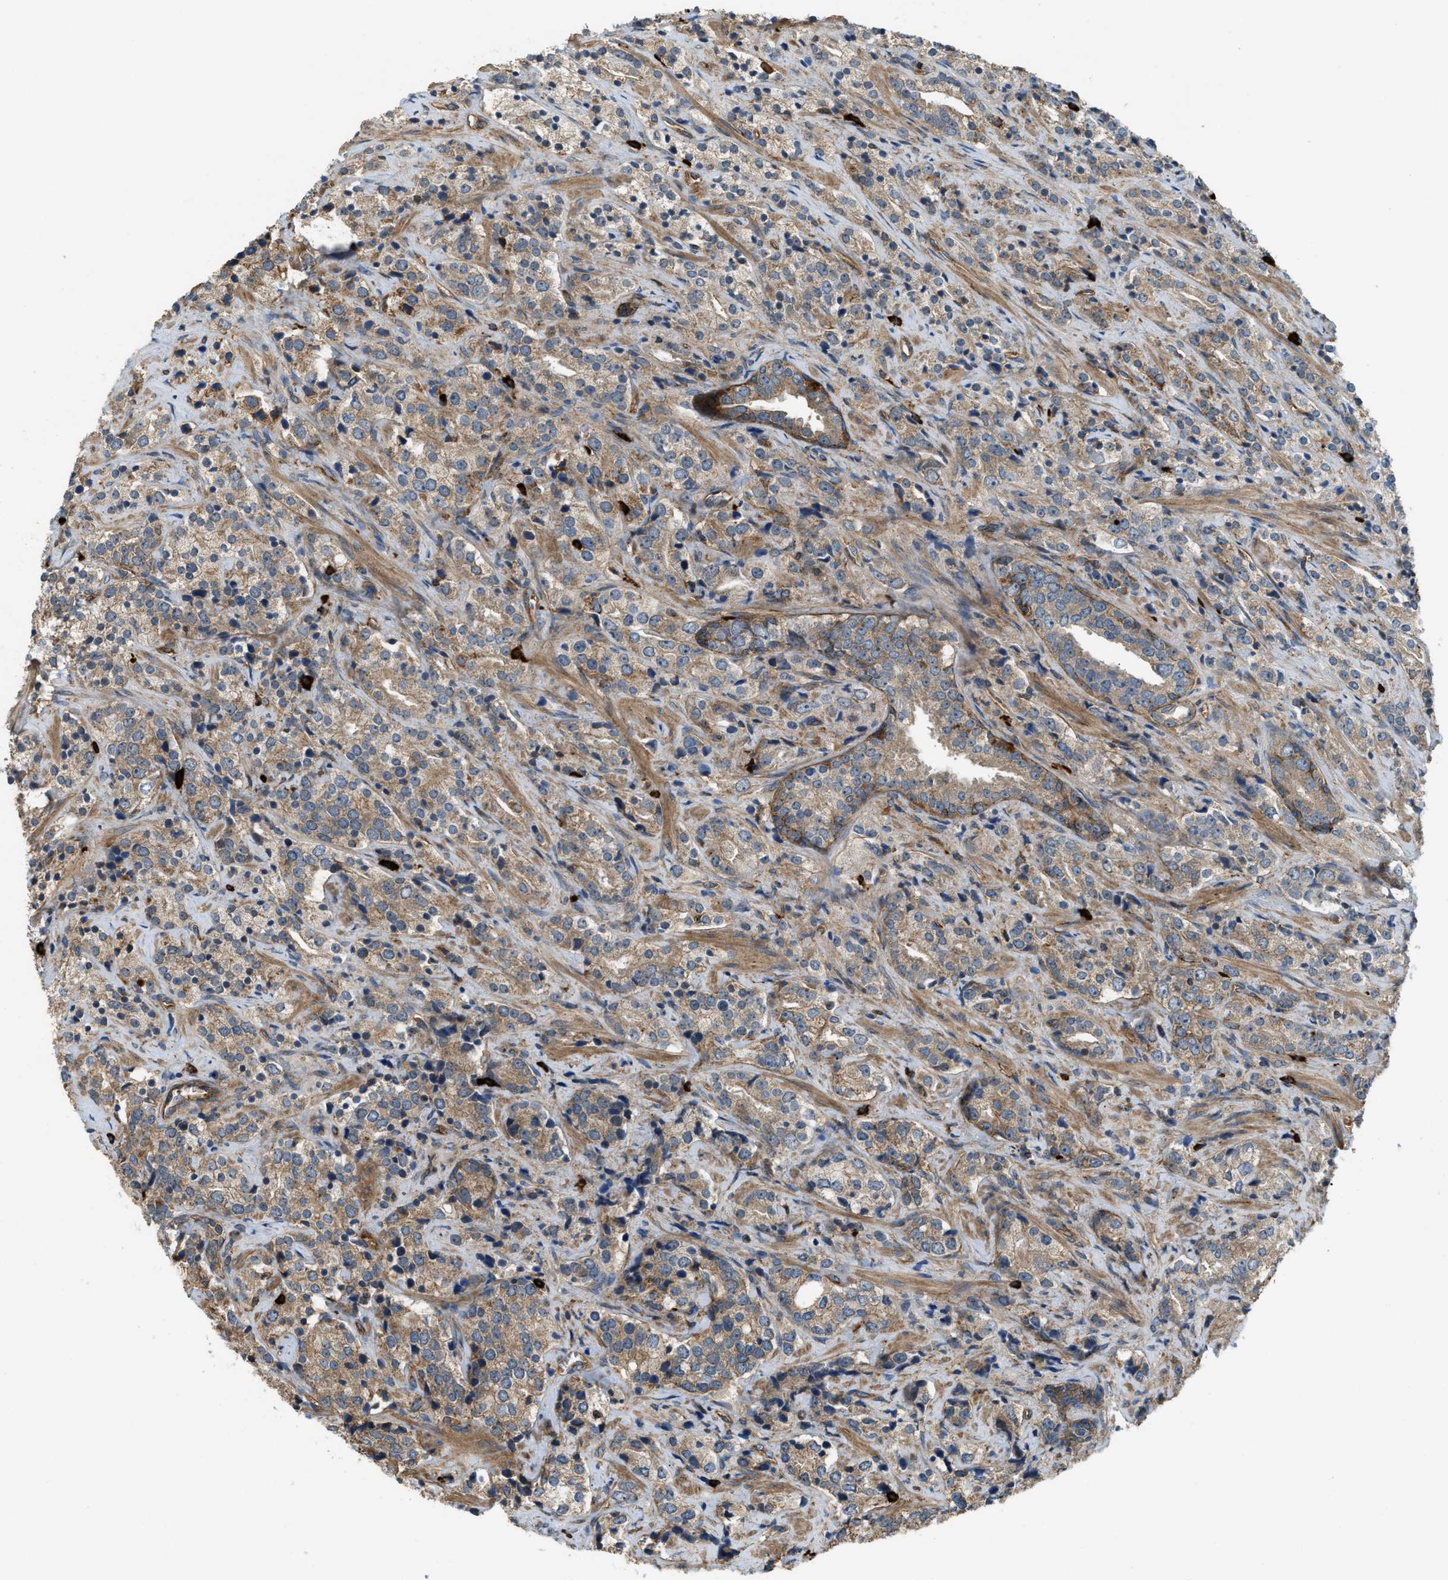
{"staining": {"intensity": "moderate", "quantity": "25%-75%", "location": "cytoplasmic/membranous"}, "tissue": "prostate cancer", "cell_type": "Tumor cells", "image_type": "cancer", "snomed": [{"axis": "morphology", "description": "Adenocarcinoma, High grade"}, {"axis": "topography", "description": "Prostate"}], "caption": "A medium amount of moderate cytoplasmic/membranous staining is appreciated in approximately 25%-75% of tumor cells in prostate cancer tissue. (DAB = brown stain, brightfield microscopy at high magnification).", "gene": "BAG4", "patient": {"sex": "male", "age": 71}}